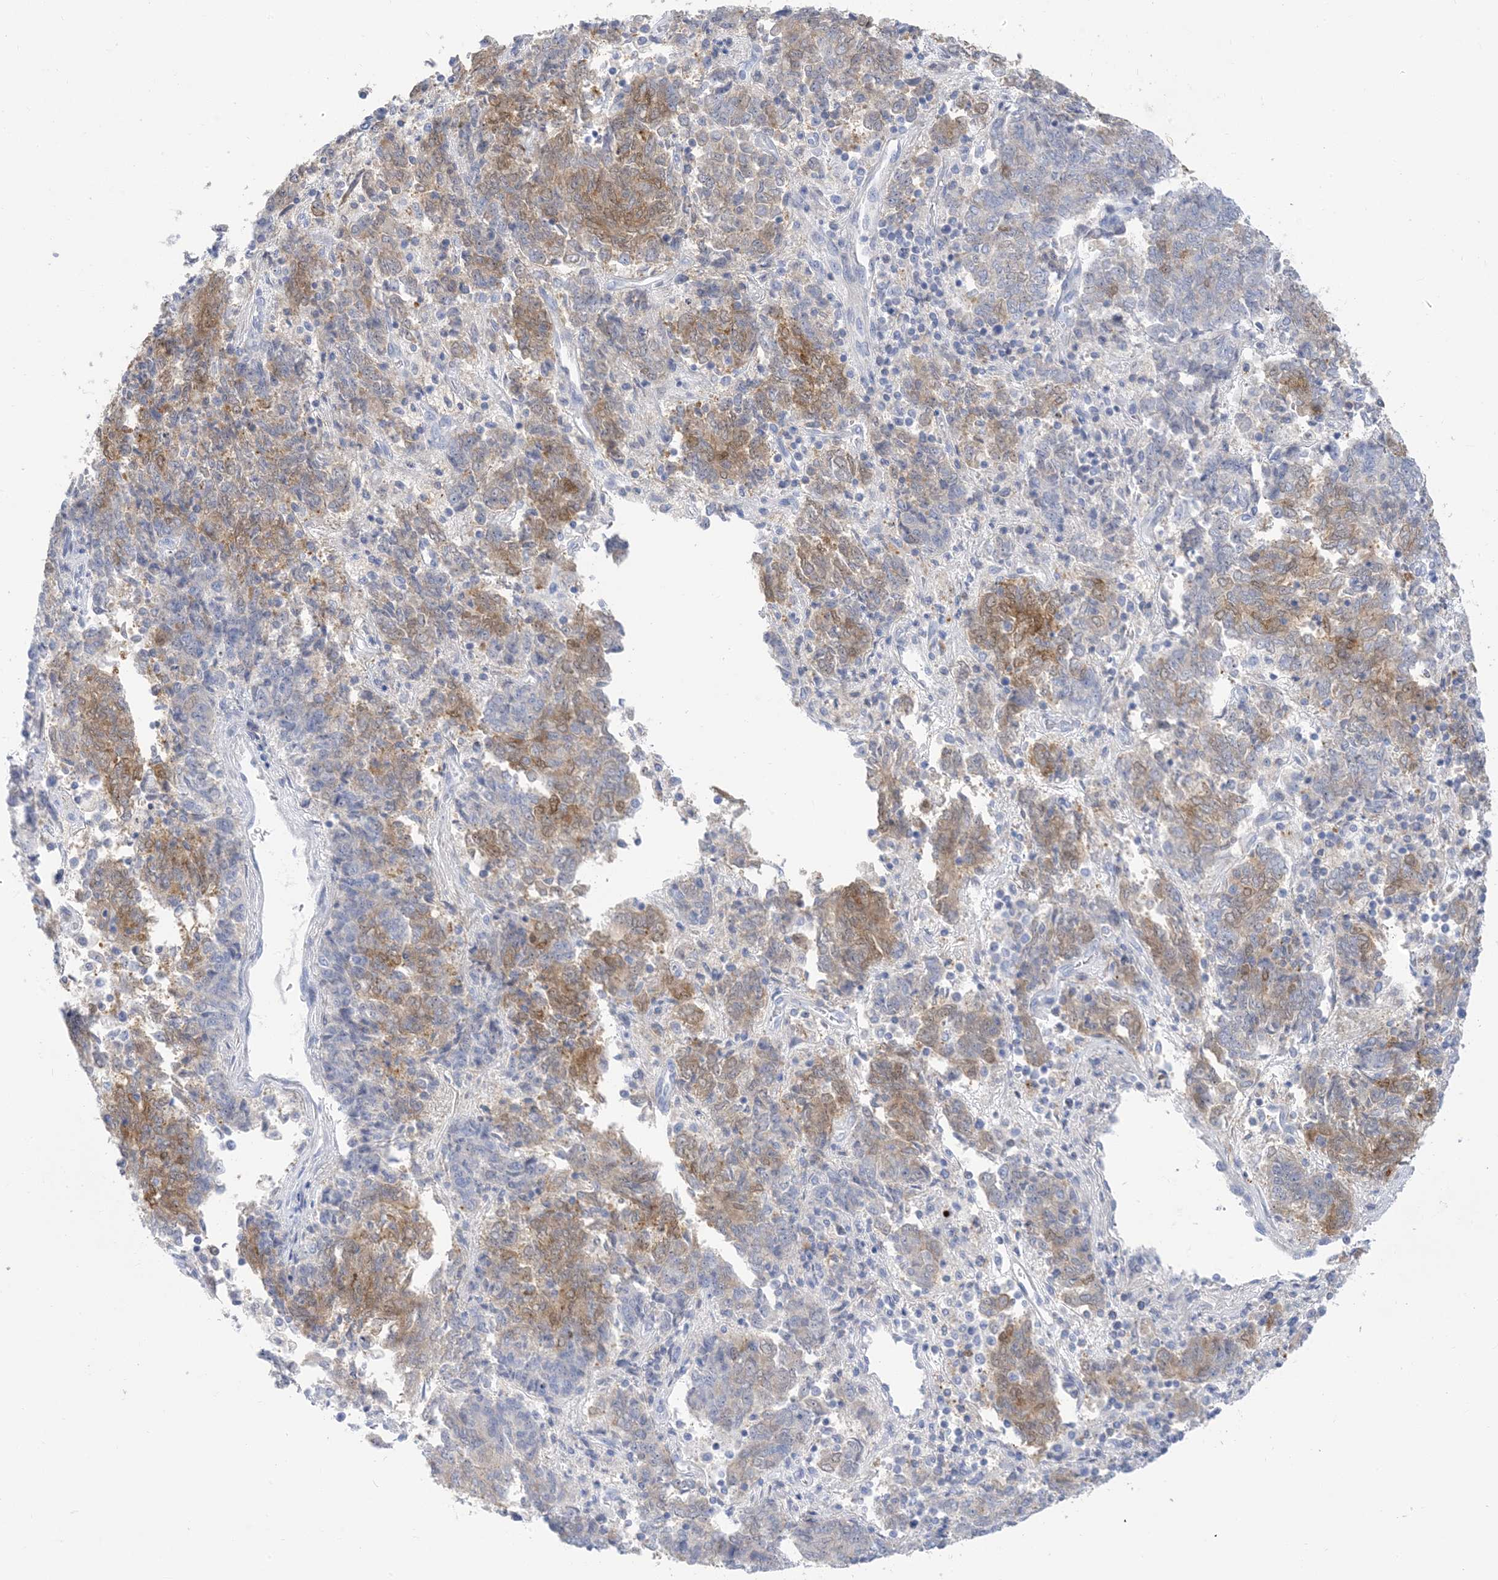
{"staining": {"intensity": "moderate", "quantity": "25%-75%", "location": "cytoplasmic/membranous"}, "tissue": "endometrial cancer", "cell_type": "Tumor cells", "image_type": "cancer", "snomed": [{"axis": "morphology", "description": "Adenocarcinoma, NOS"}, {"axis": "topography", "description": "Endometrium"}], "caption": "A photomicrograph showing moderate cytoplasmic/membranous expression in approximately 25%-75% of tumor cells in endometrial cancer (adenocarcinoma), as visualized by brown immunohistochemical staining.", "gene": "SH3YL1", "patient": {"sex": "female", "age": 80}}